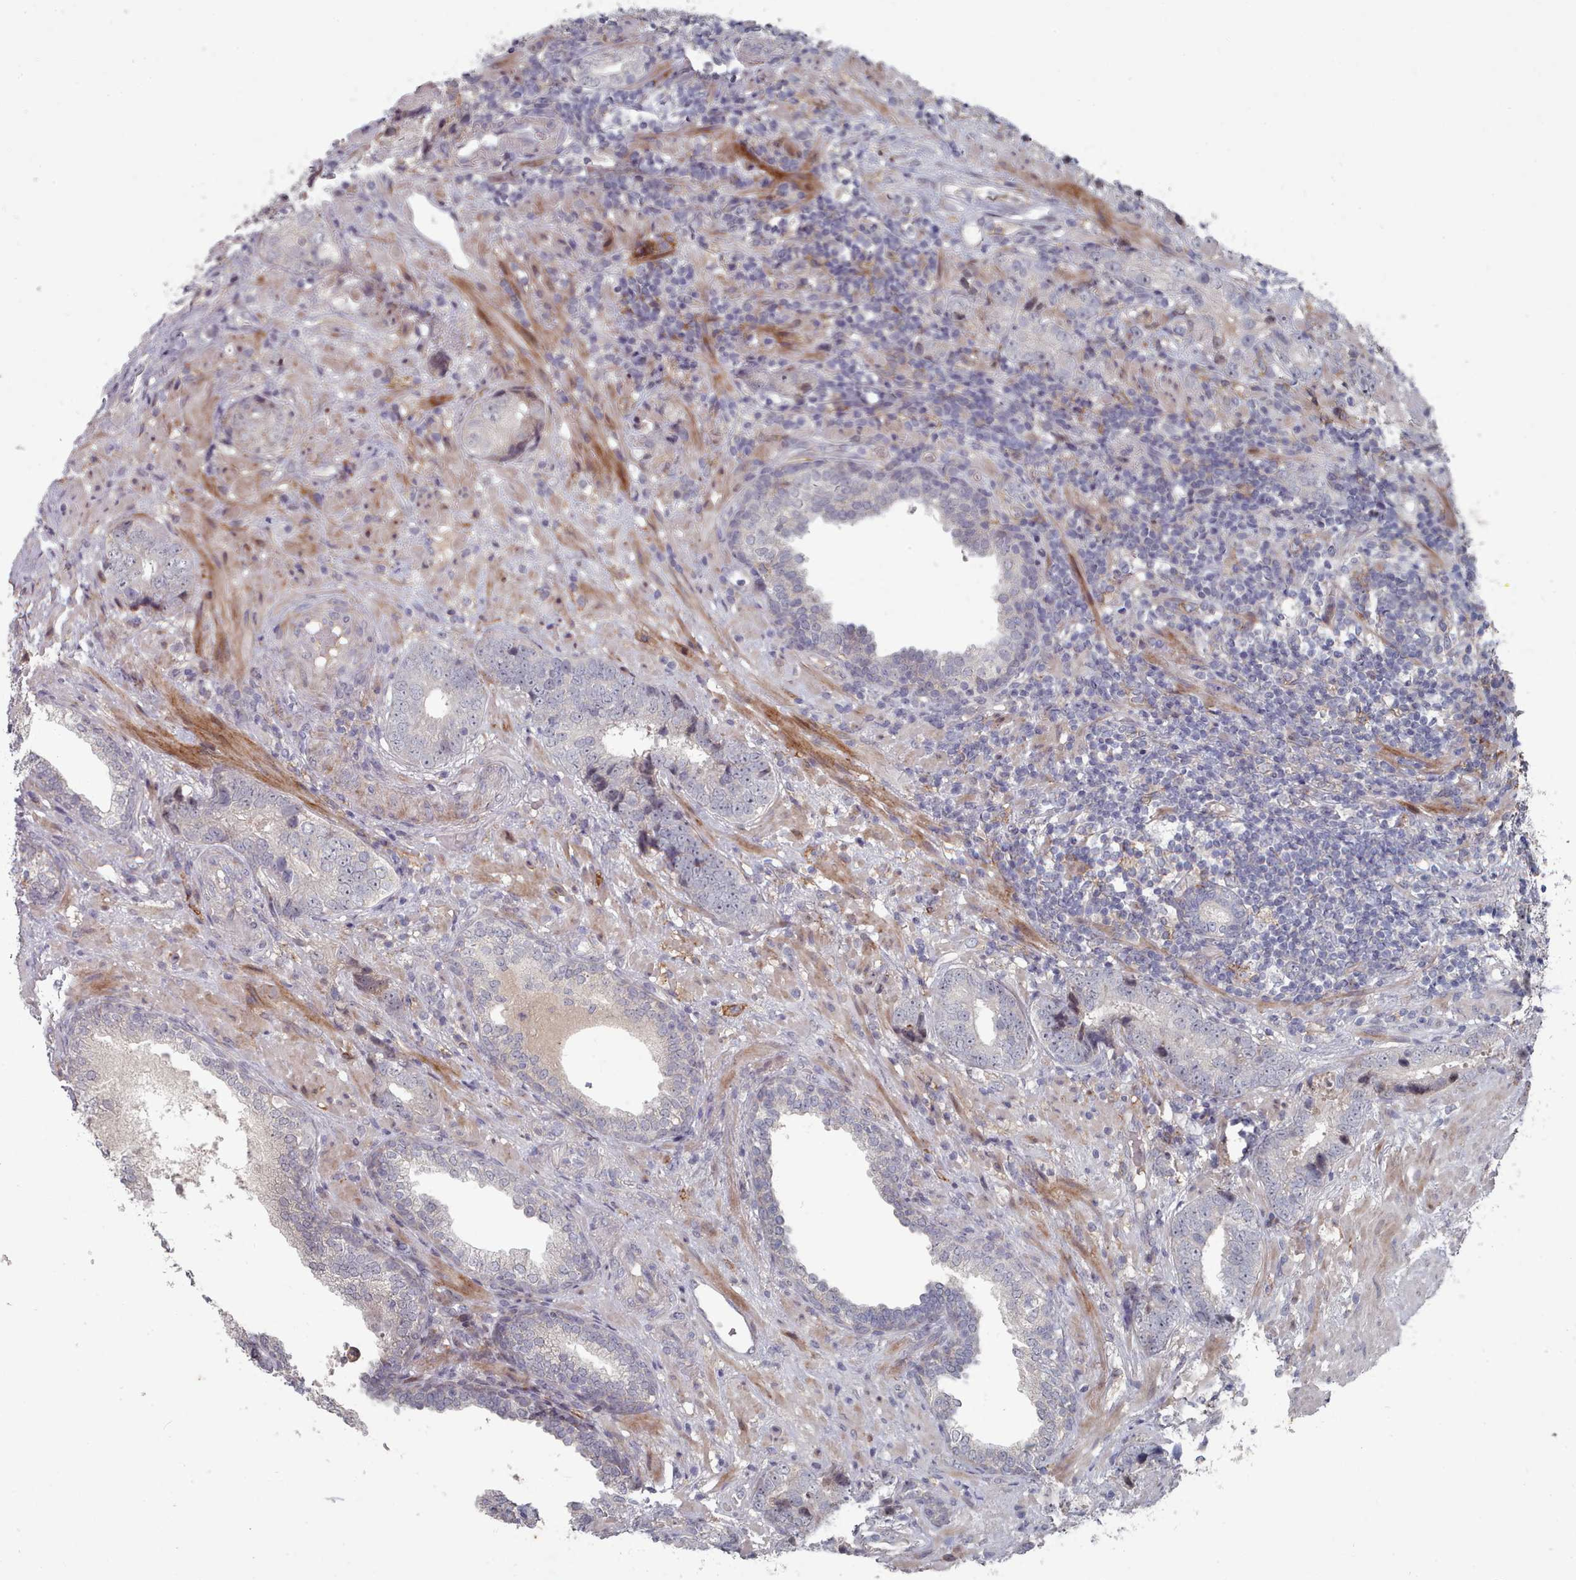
{"staining": {"intensity": "negative", "quantity": "none", "location": "none"}, "tissue": "prostate cancer", "cell_type": "Tumor cells", "image_type": "cancer", "snomed": [{"axis": "morphology", "description": "Adenocarcinoma, High grade"}, {"axis": "topography", "description": "Prostate"}], "caption": "This is a image of immunohistochemistry staining of prostate cancer, which shows no positivity in tumor cells. (DAB IHC, high magnification).", "gene": "COL8A2", "patient": {"sex": "male", "age": 63}}